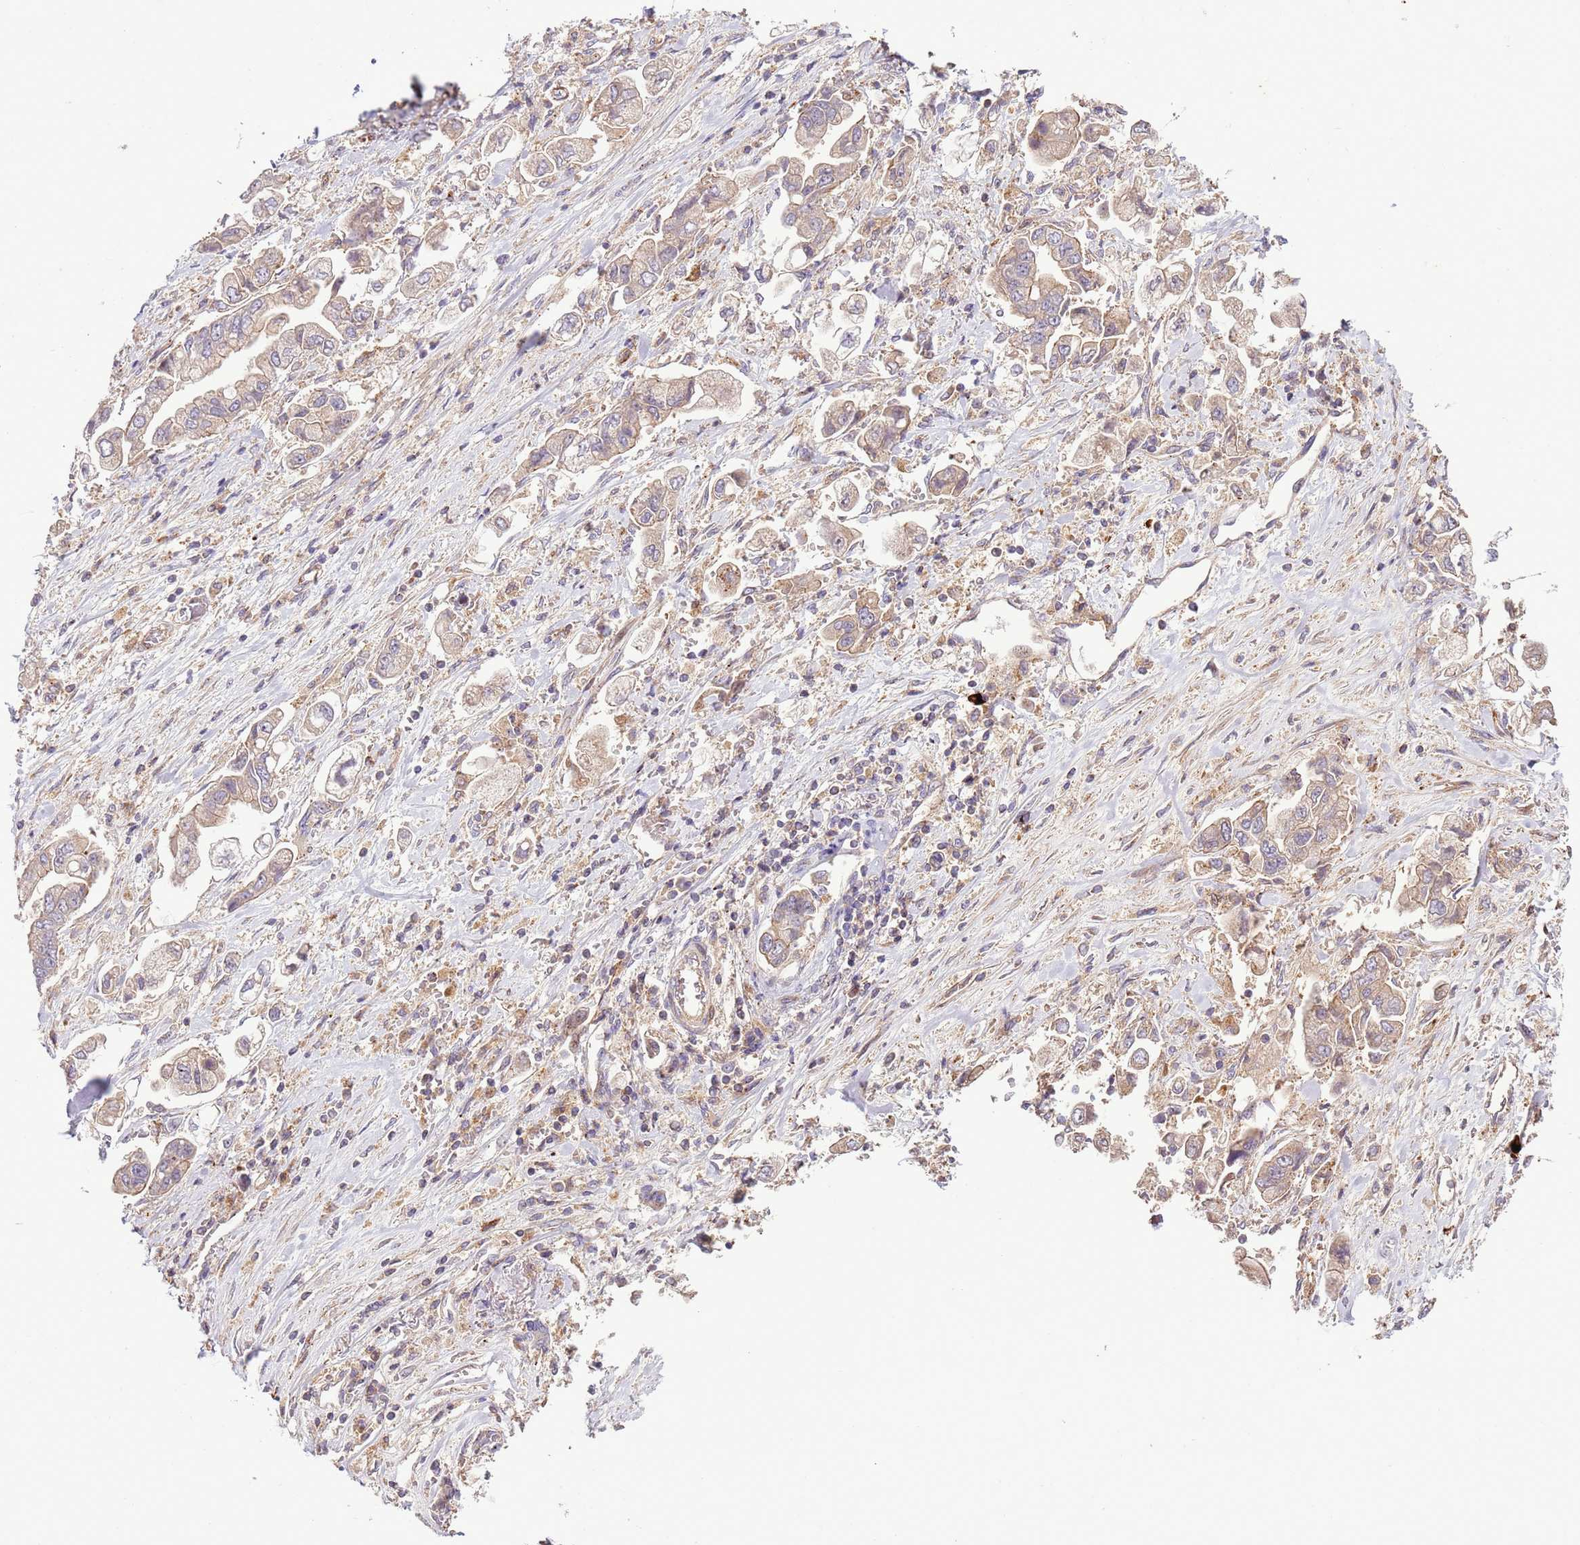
{"staining": {"intensity": "weak", "quantity": "<25%", "location": "cytoplasmic/membranous"}, "tissue": "stomach cancer", "cell_type": "Tumor cells", "image_type": "cancer", "snomed": [{"axis": "morphology", "description": "Adenocarcinoma, NOS"}, {"axis": "topography", "description": "Stomach"}], "caption": "Immunohistochemical staining of stomach cancer reveals no significant positivity in tumor cells.", "gene": "ZNF624", "patient": {"sex": "male", "age": 62}}